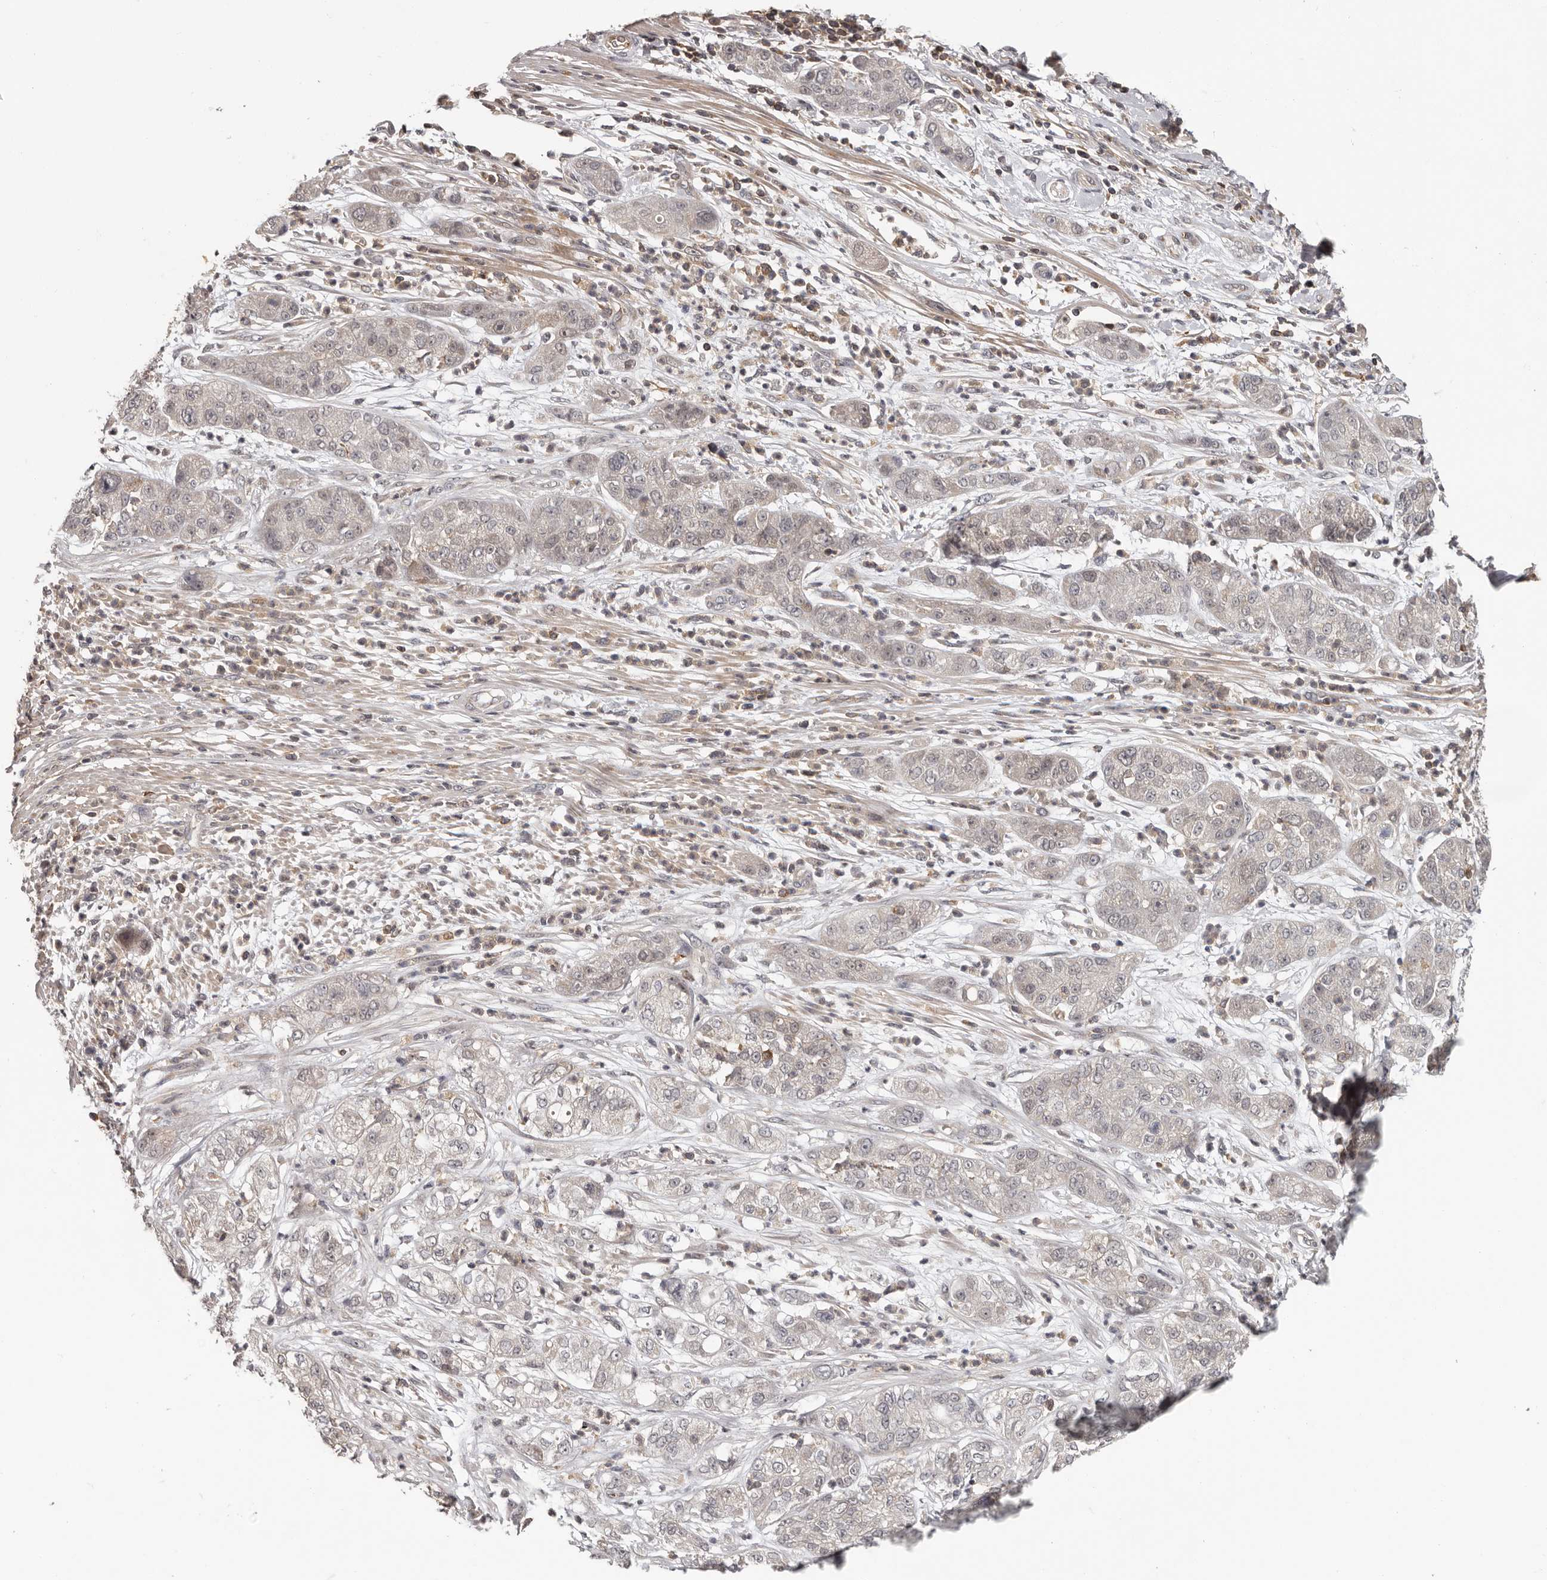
{"staining": {"intensity": "negative", "quantity": "none", "location": "none"}, "tissue": "pancreatic cancer", "cell_type": "Tumor cells", "image_type": "cancer", "snomed": [{"axis": "morphology", "description": "Adenocarcinoma, NOS"}, {"axis": "topography", "description": "Pancreas"}], "caption": "Immunohistochemistry (IHC) photomicrograph of human adenocarcinoma (pancreatic) stained for a protein (brown), which exhibits no positivity in tumor cells. (Brightfield microscopy of DAB (3,3'-diaminobenzidine) IHC at high magnification).", "gene": "ANKRD44", "patient": {"sex": "female", "age": 78}}